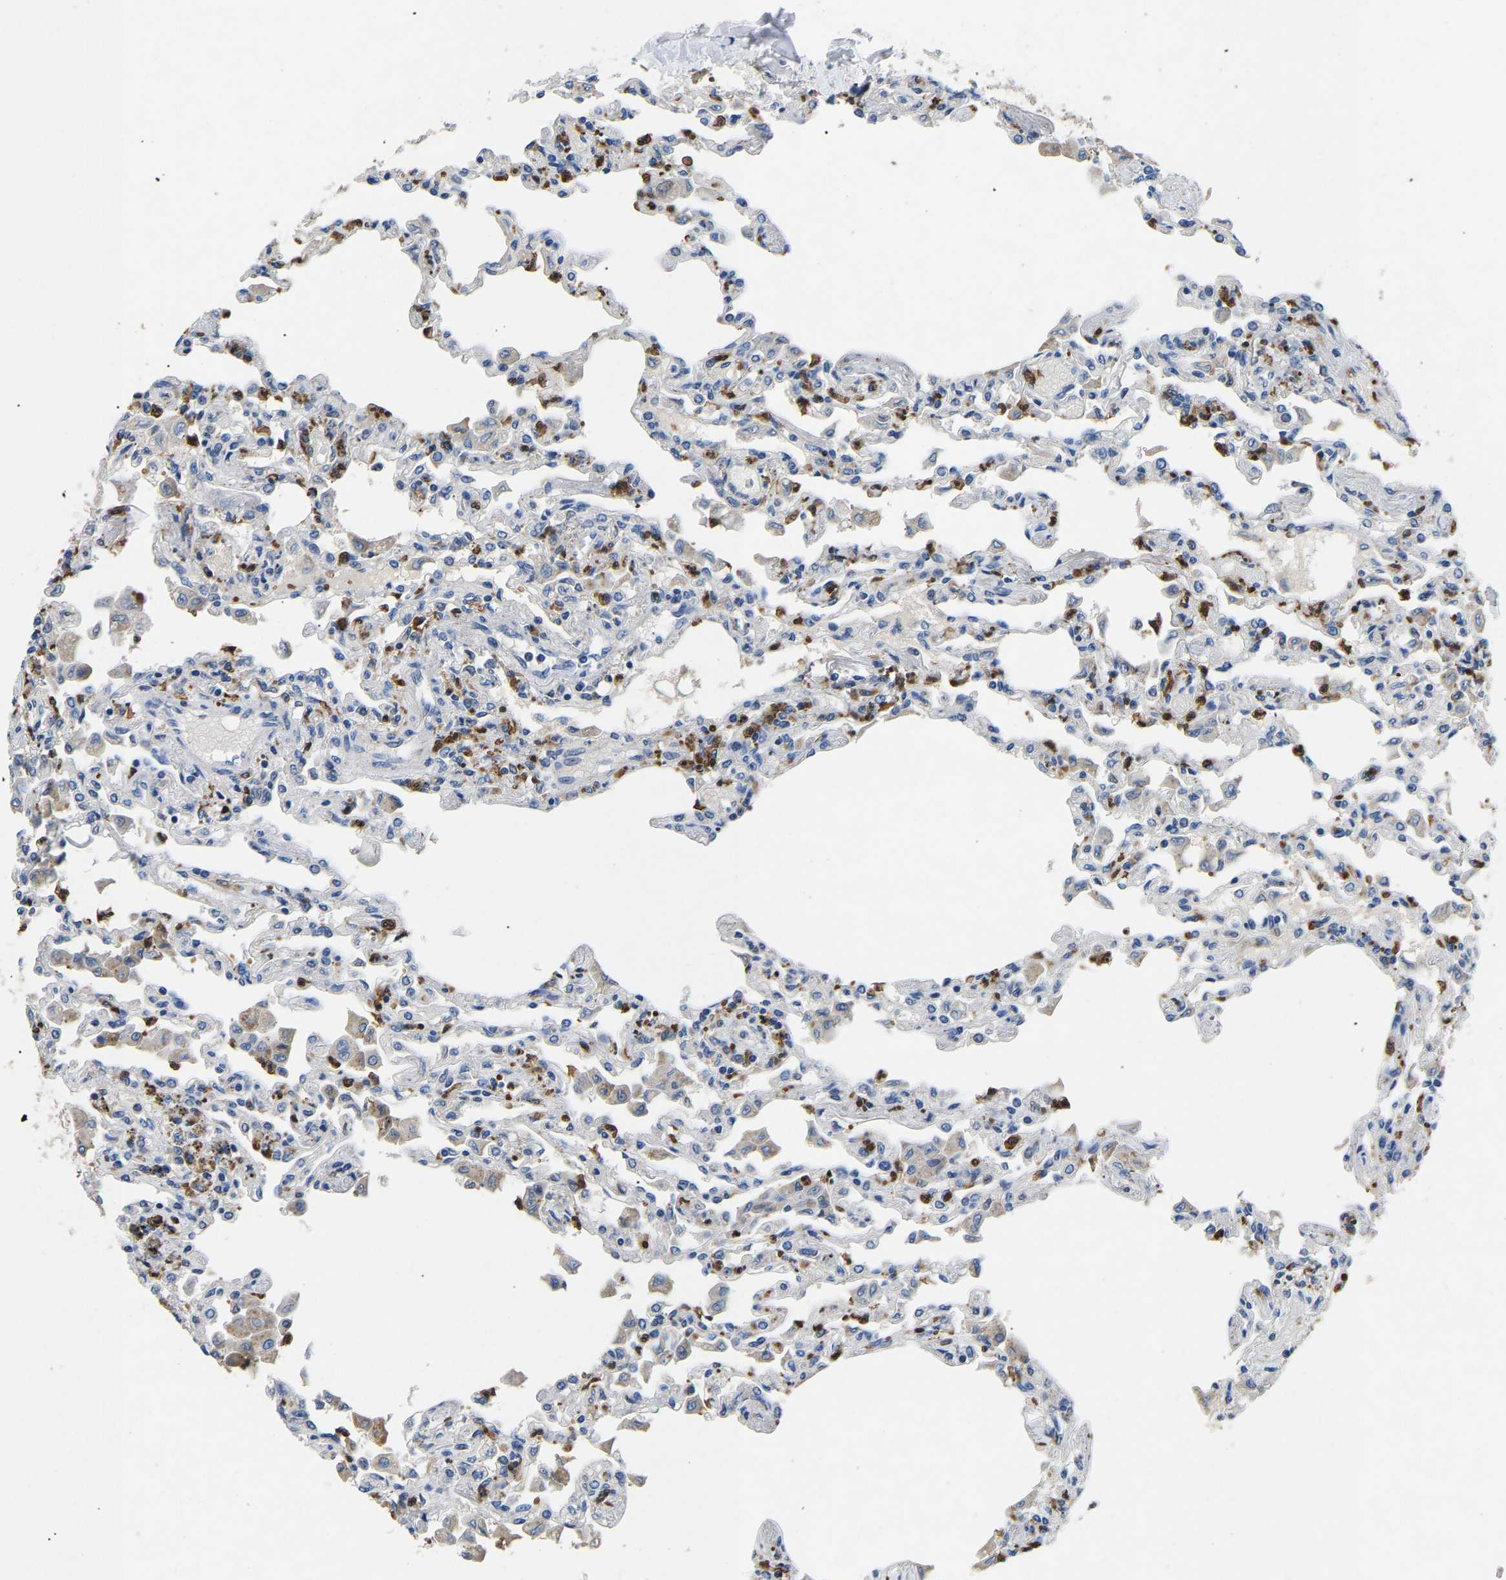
{"staining": {"intensity": "moderate", "quantity": "<25%", "location": "cytoplasmic/membranous"}, "tissue": "lung", "cell_type": "Alveolar cells", "image_type": "normal", "snomed": [{"axis": "morphology", "description": "Normal tissue, NOS"}, {"axis": "topography", "description": "Bronchus"}, {"axis": "topography", "description": "Lung"}], "caption": "About <25% of alveolar cells in normal human lung display moderate cytoplasmic/membranous protein staining as visualized by brown immunohistochemical staining.", "gene": "TOR1B", "patient": {"sex": "female", "age": 49}}